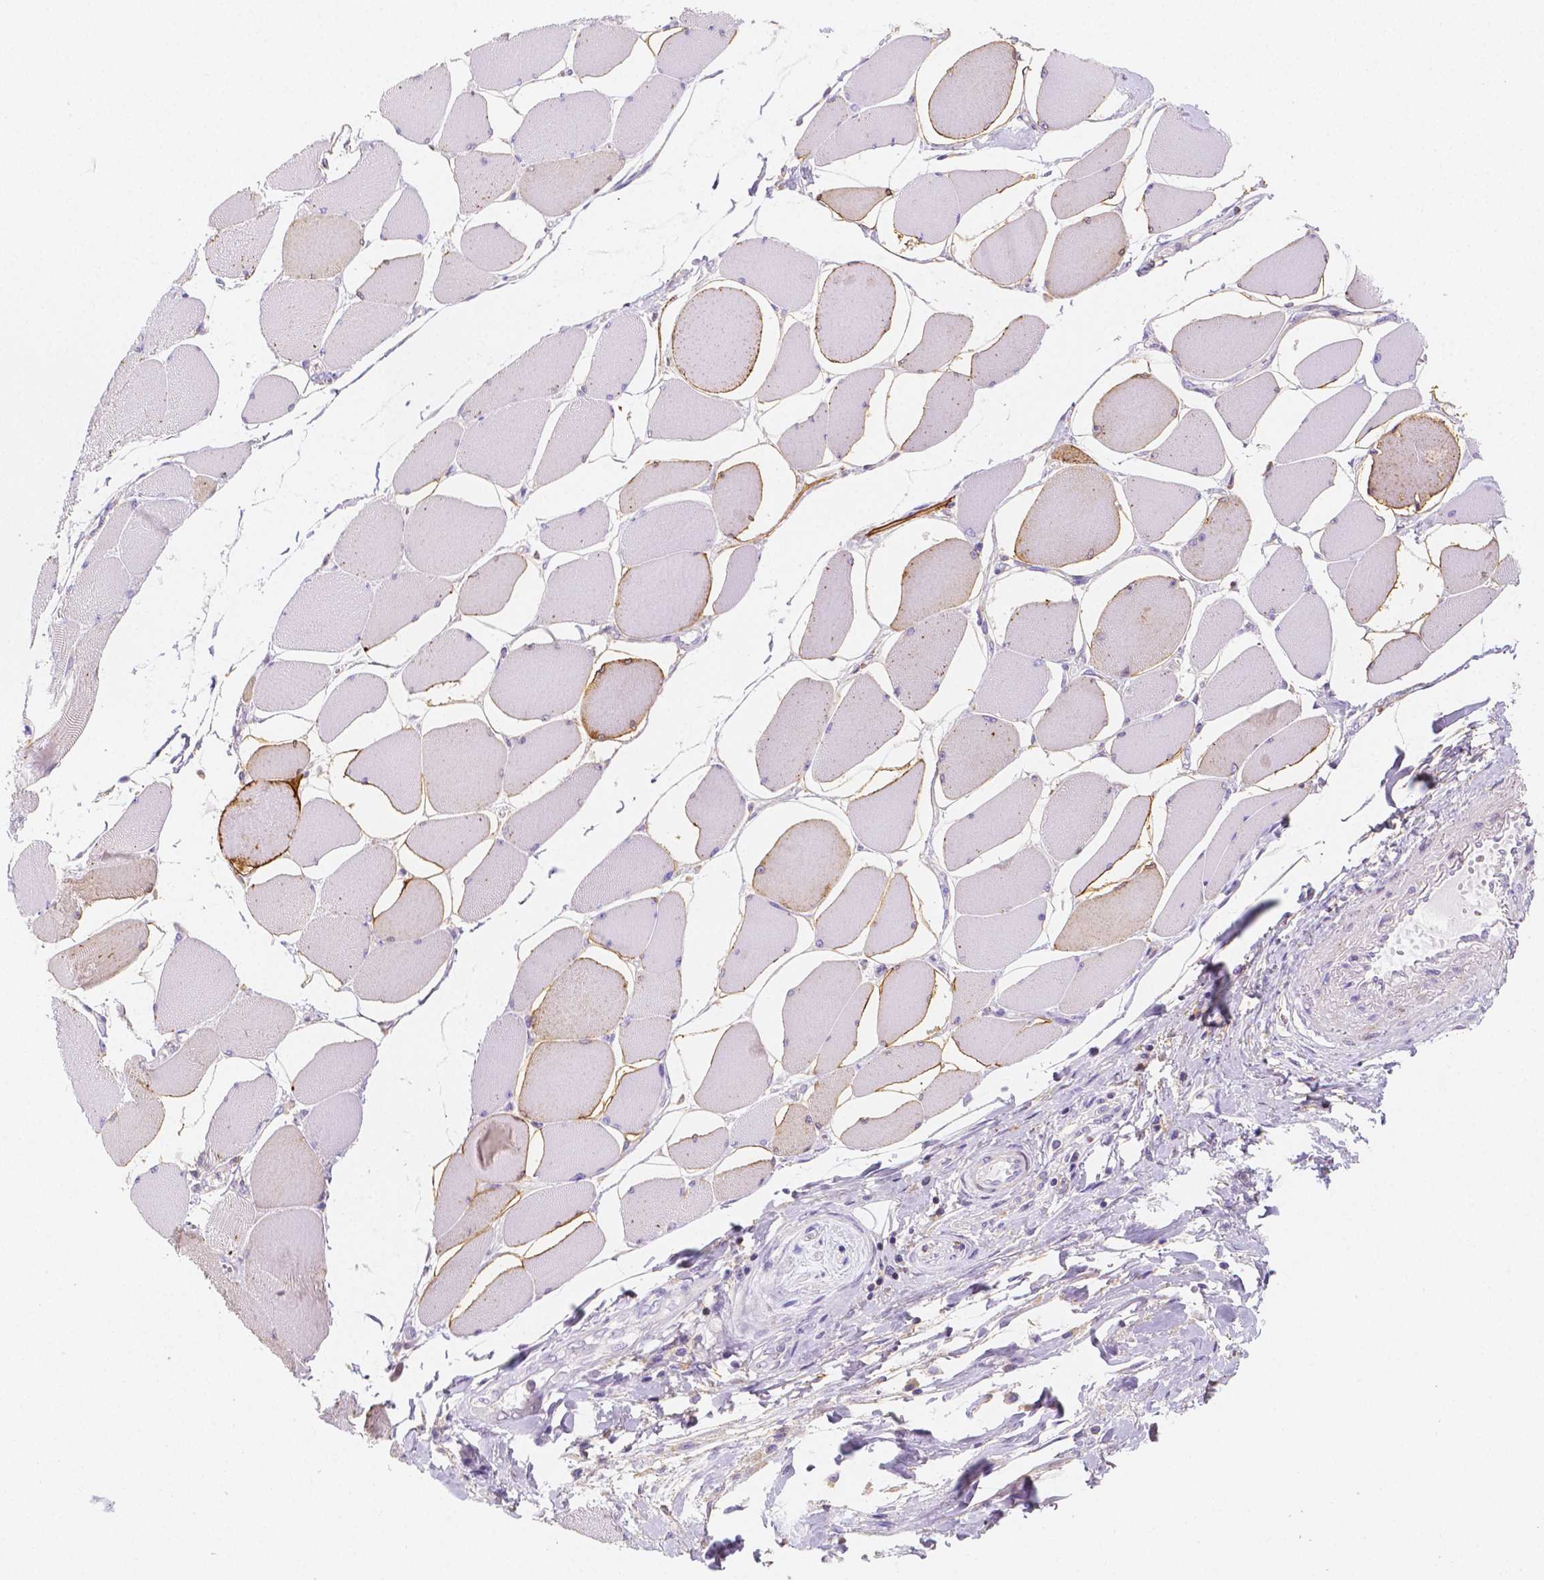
{"staining": {"intensity": "weak", "quantity": "25%-75%", "location": "cytoplasmic/membranous"}, "tissue": "skeletal muscle", "cell_type": "Myocytes", "image_type": "normal", "snomed": [{"axis": "morphology", "description": "Normal tissue, NOS"}, {"axis": "topography", "description": "Skeletal muscle"}], "caption": "IHC (DAB (3,3'-diaminobenzidine)) staining of unremarkable skeletal muscle demonstrates weak cytoplasmic/membranous protein staining in about 25%-75% of myocytes.", "gene": "GABRD", "patient": {"sex": "female", "age": 75}}